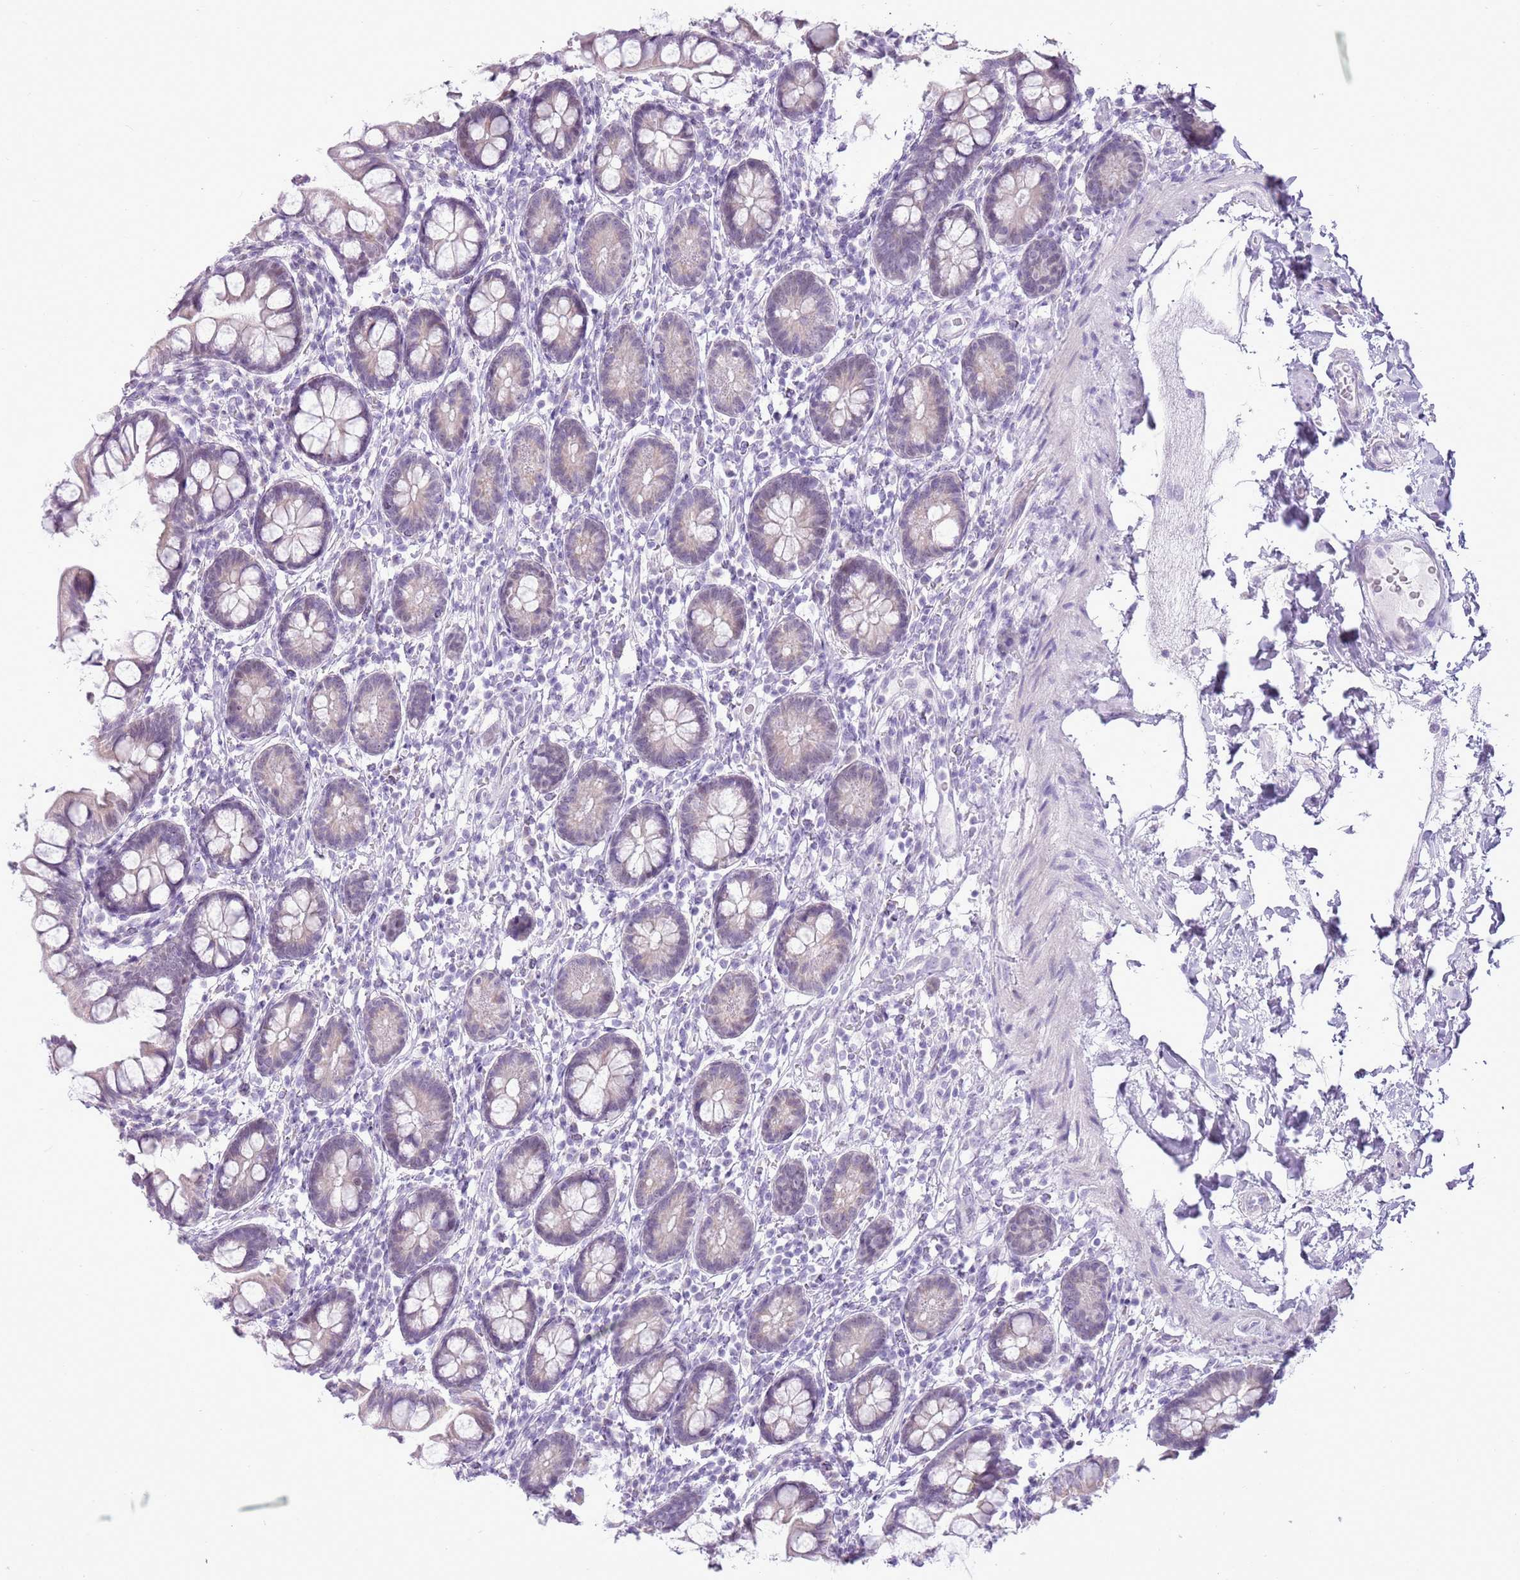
{"staining": {"intensity": "weak", "quantity": "<25%", "location": "cytoplasmic/membranous"}, "tissue": "small intestine", "cell_type": "Glandular cells", "image_type": "normal", "snomed": [{"axis": "morphology", "description": "Normal tissue, NOS"}, {"axis": "topography", "description": "Small intestine"}], "caption": "Human small intestine stained for a protein using IHC shows no staining in glandular cells.", "gene": "RPL3L", "patient": {"sex": "female", "age": 84}}